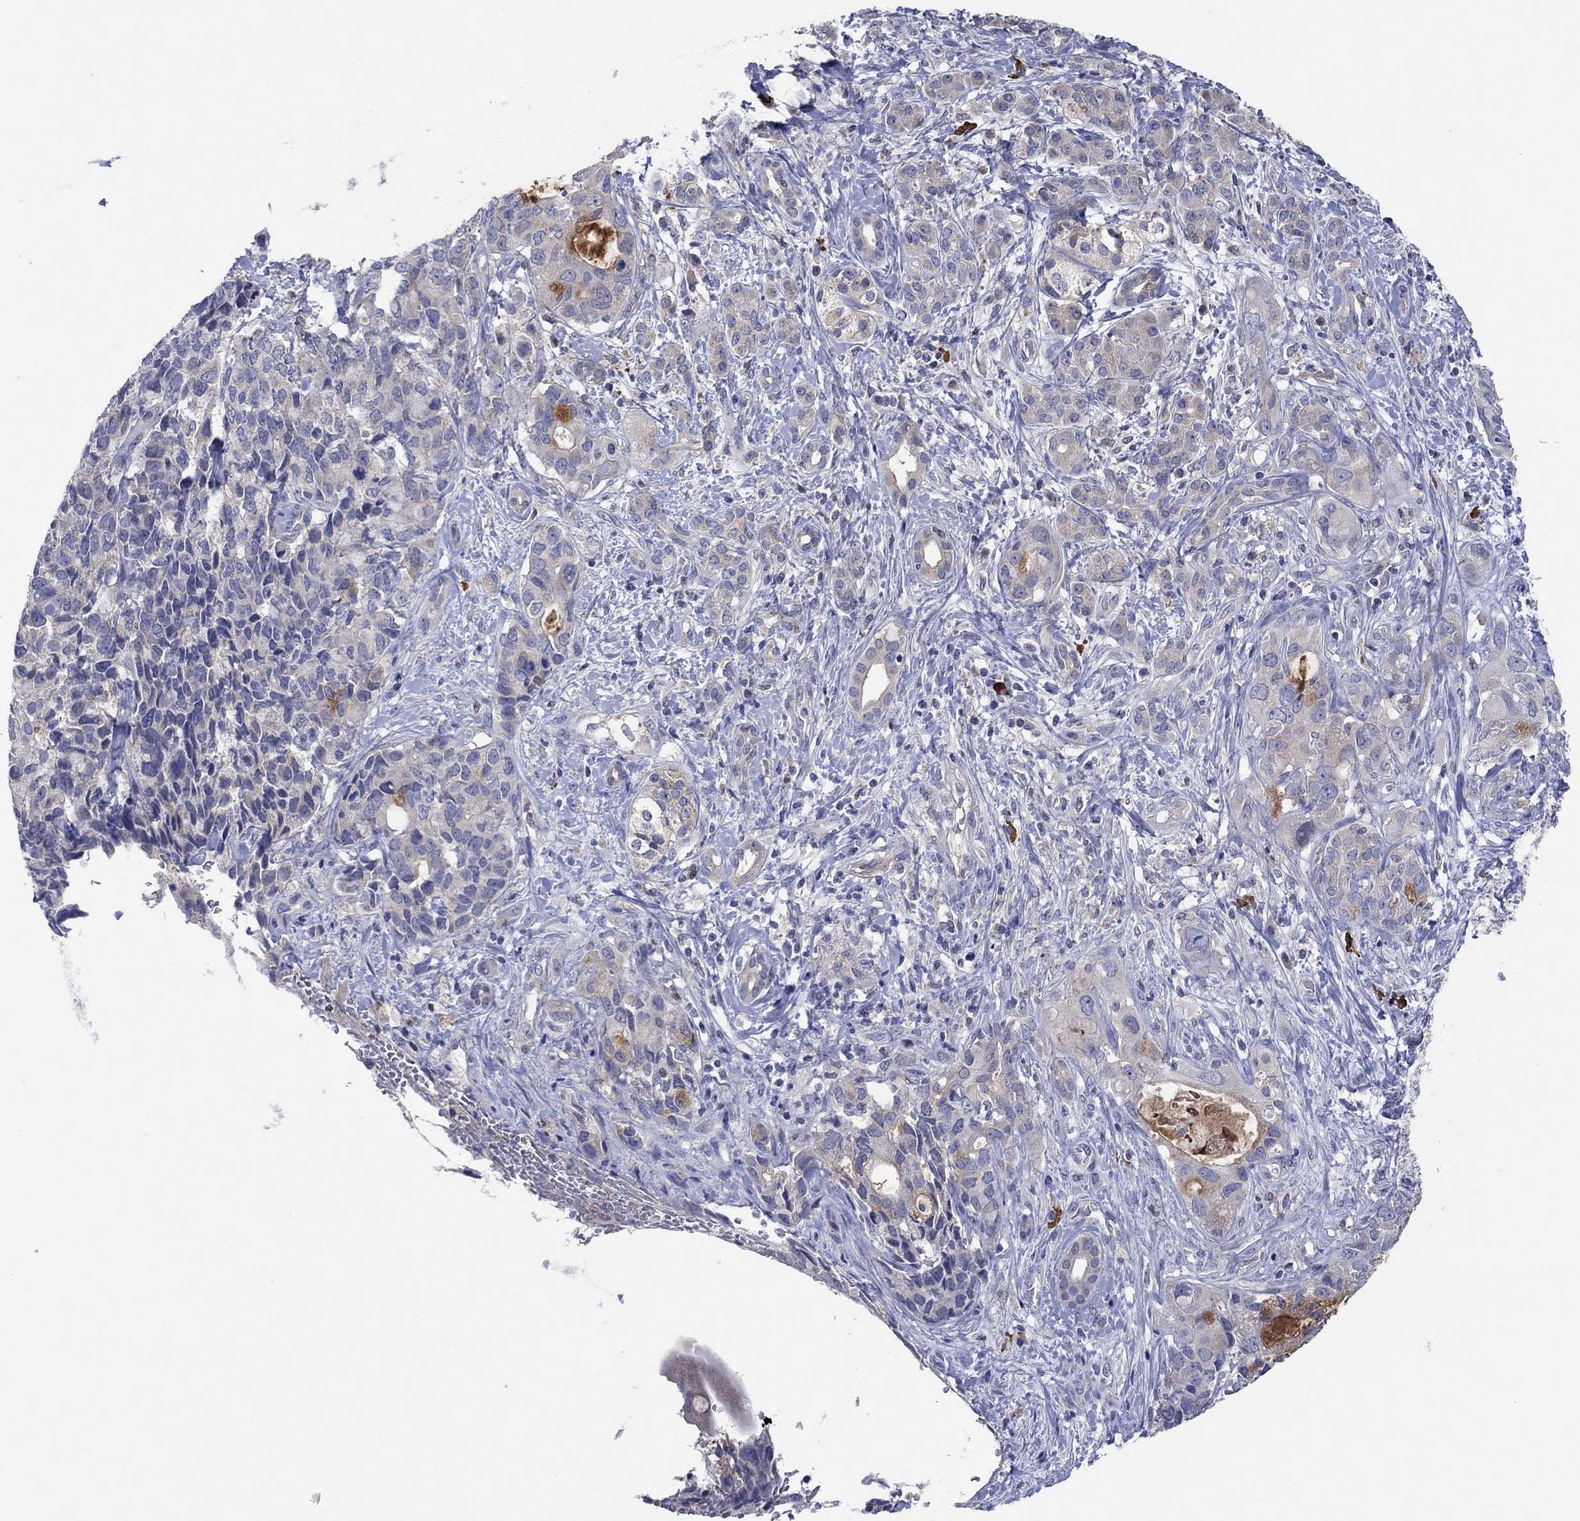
{"staining": {"intensity": "moderate", "quantity": "<25%", "location": "cytoplasmic/membranous"}, "tissue": "pancreatic cancer", "cell_type": "Tumor cells", "image_type": "cancer", "snomed": [{"axis": "morphology", "description": "Adenocarcinoma, NOS"}, {"axis": "topography", "description": "Pancreas"}], "caption": "An image of human adenocarcinoma (pancreatic) stained for a protein exhibits moderate cytoplasmic/membranous brown staining in tumor cells.", "gene": "PLCL2", "patient": {"sex": "female", "age": 56}}